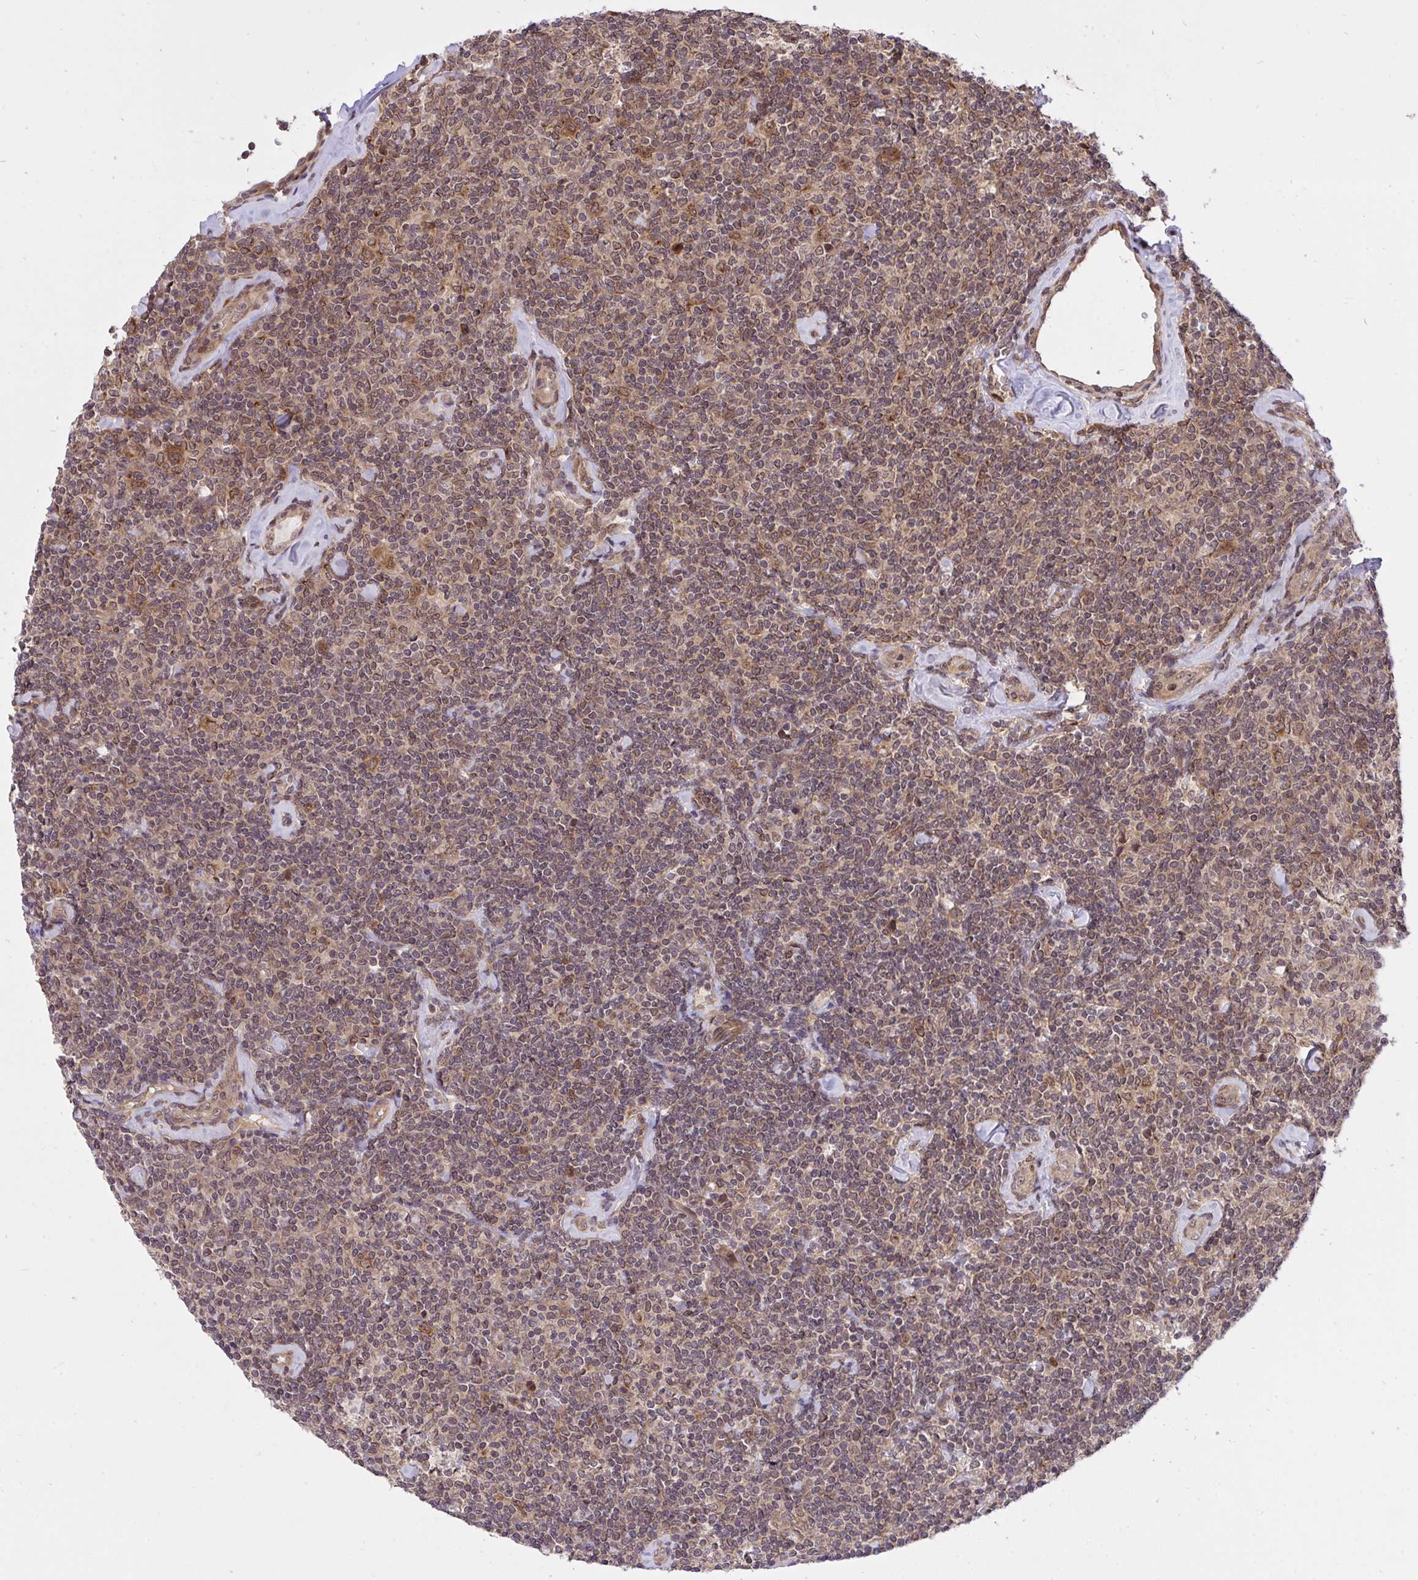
{"staining": {"intensity": "weak", "quantity": ">75%", "location": "cytoplasmic/membranous"}, "tissue": "lymphoma", "cell_type": "Tumor cells", "image_type": "cancer", "snomed": [{"axis": "morphology", "description": "Malignant lymphoma, non-Hodgkin's type, Low grade"}, {"axis": "topography", "description": "Lymph node"}], "caption": "The histopathology image exhibits staining of lymphoma, revealing weak cytoplasmic/membranous protein expression (brown color) within tumor cells.", "gene": "ERI1", "patient": {"sex": "female", "age": 56}}